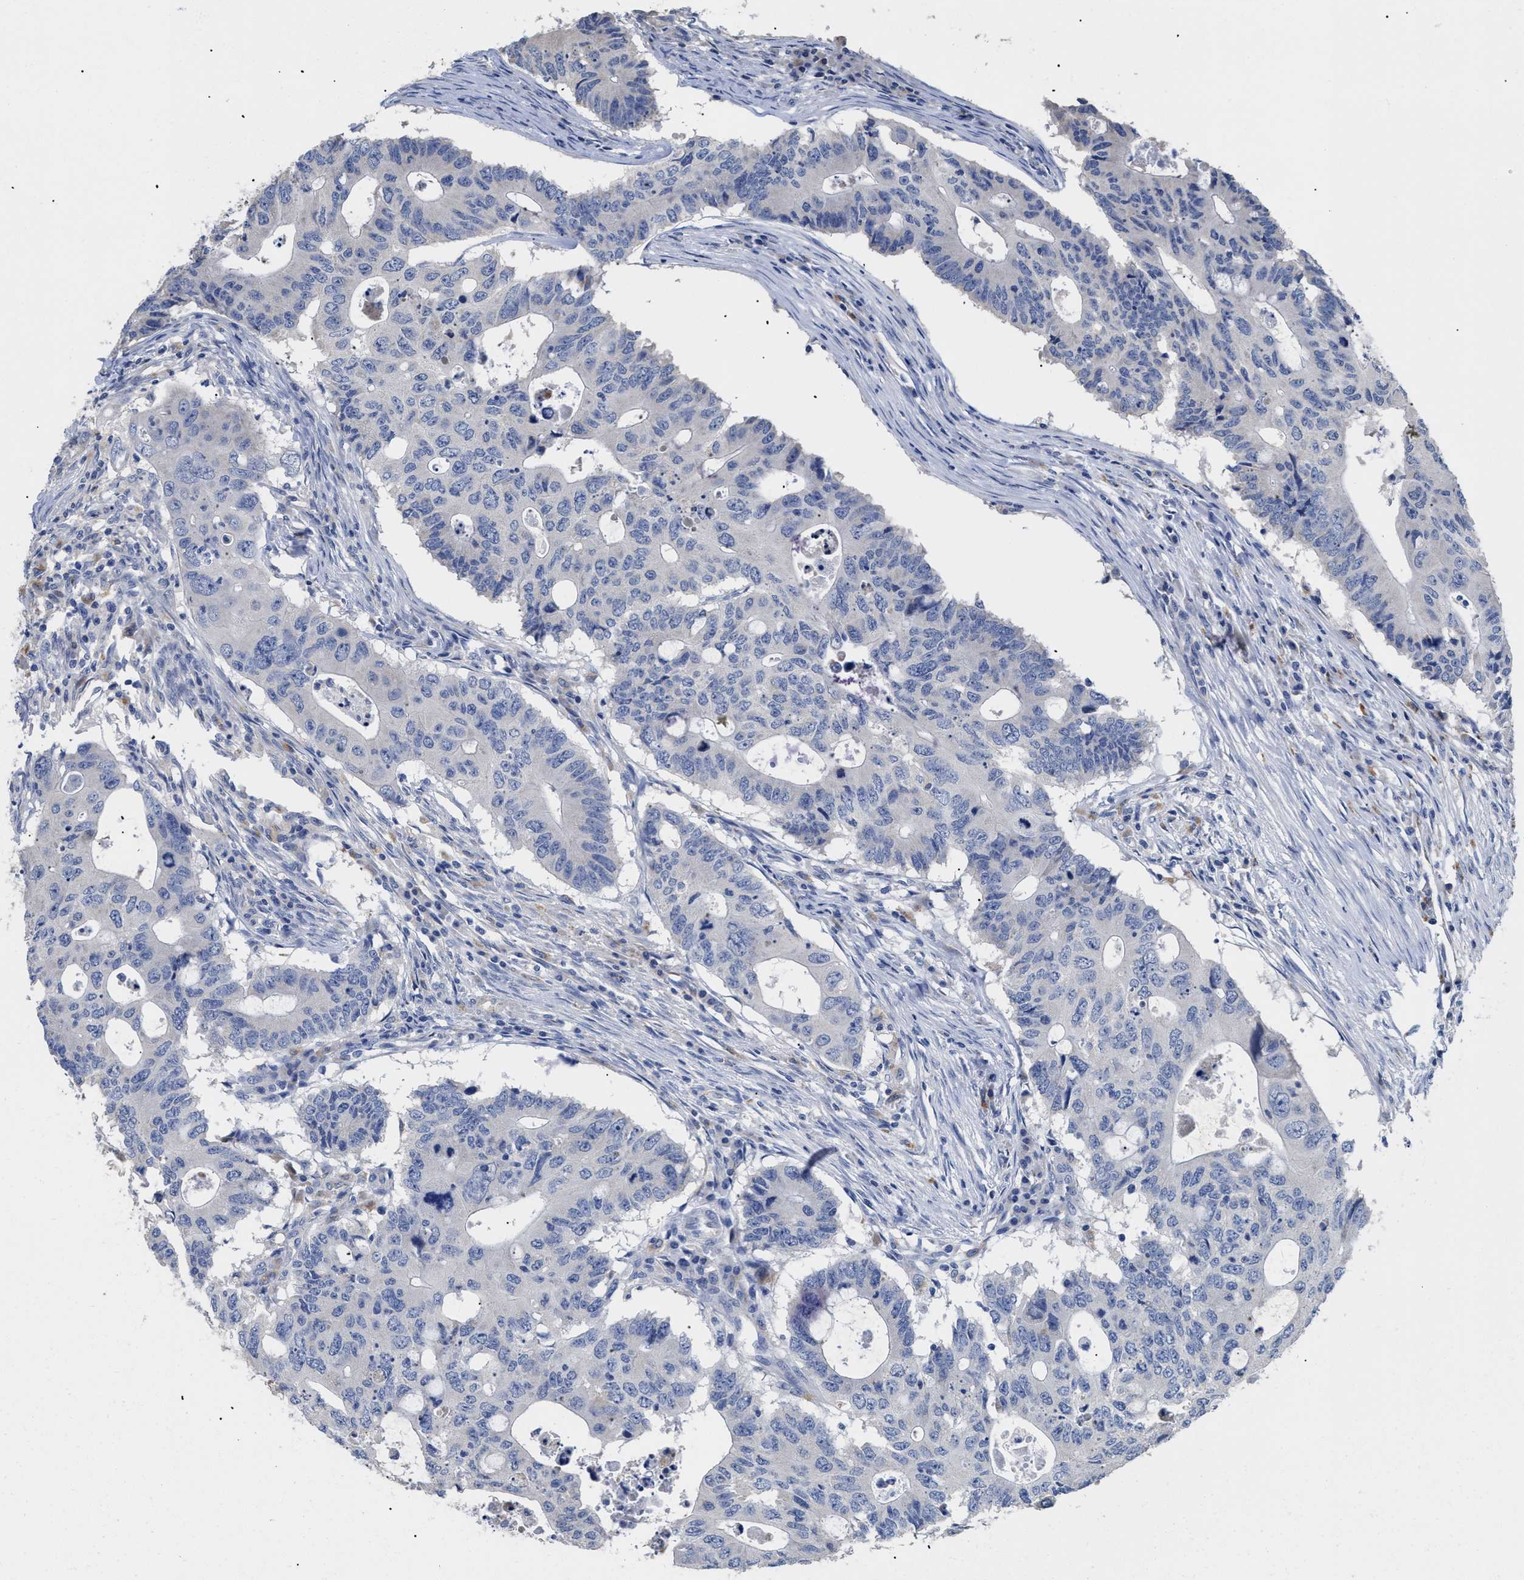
{"staining": {"intensity": "negative", "quantity": "none", "location": "none"}, "tissue": "colorectal cancer", "cell_type": "Tumor cells", "image_type": "cancer", "snomed": [{"axis": "morphology", "description": "Adenocarcinoma, NOS"}, {"axis": "topography", "description": "Colon"}], "caption": "Photomicrograph shows no significant protein positivity in tumor cells of colorectal cancer (adenocarcinoma).", "gene": "APOBEC2", "patient": {"sex": "male", "age": 71}}